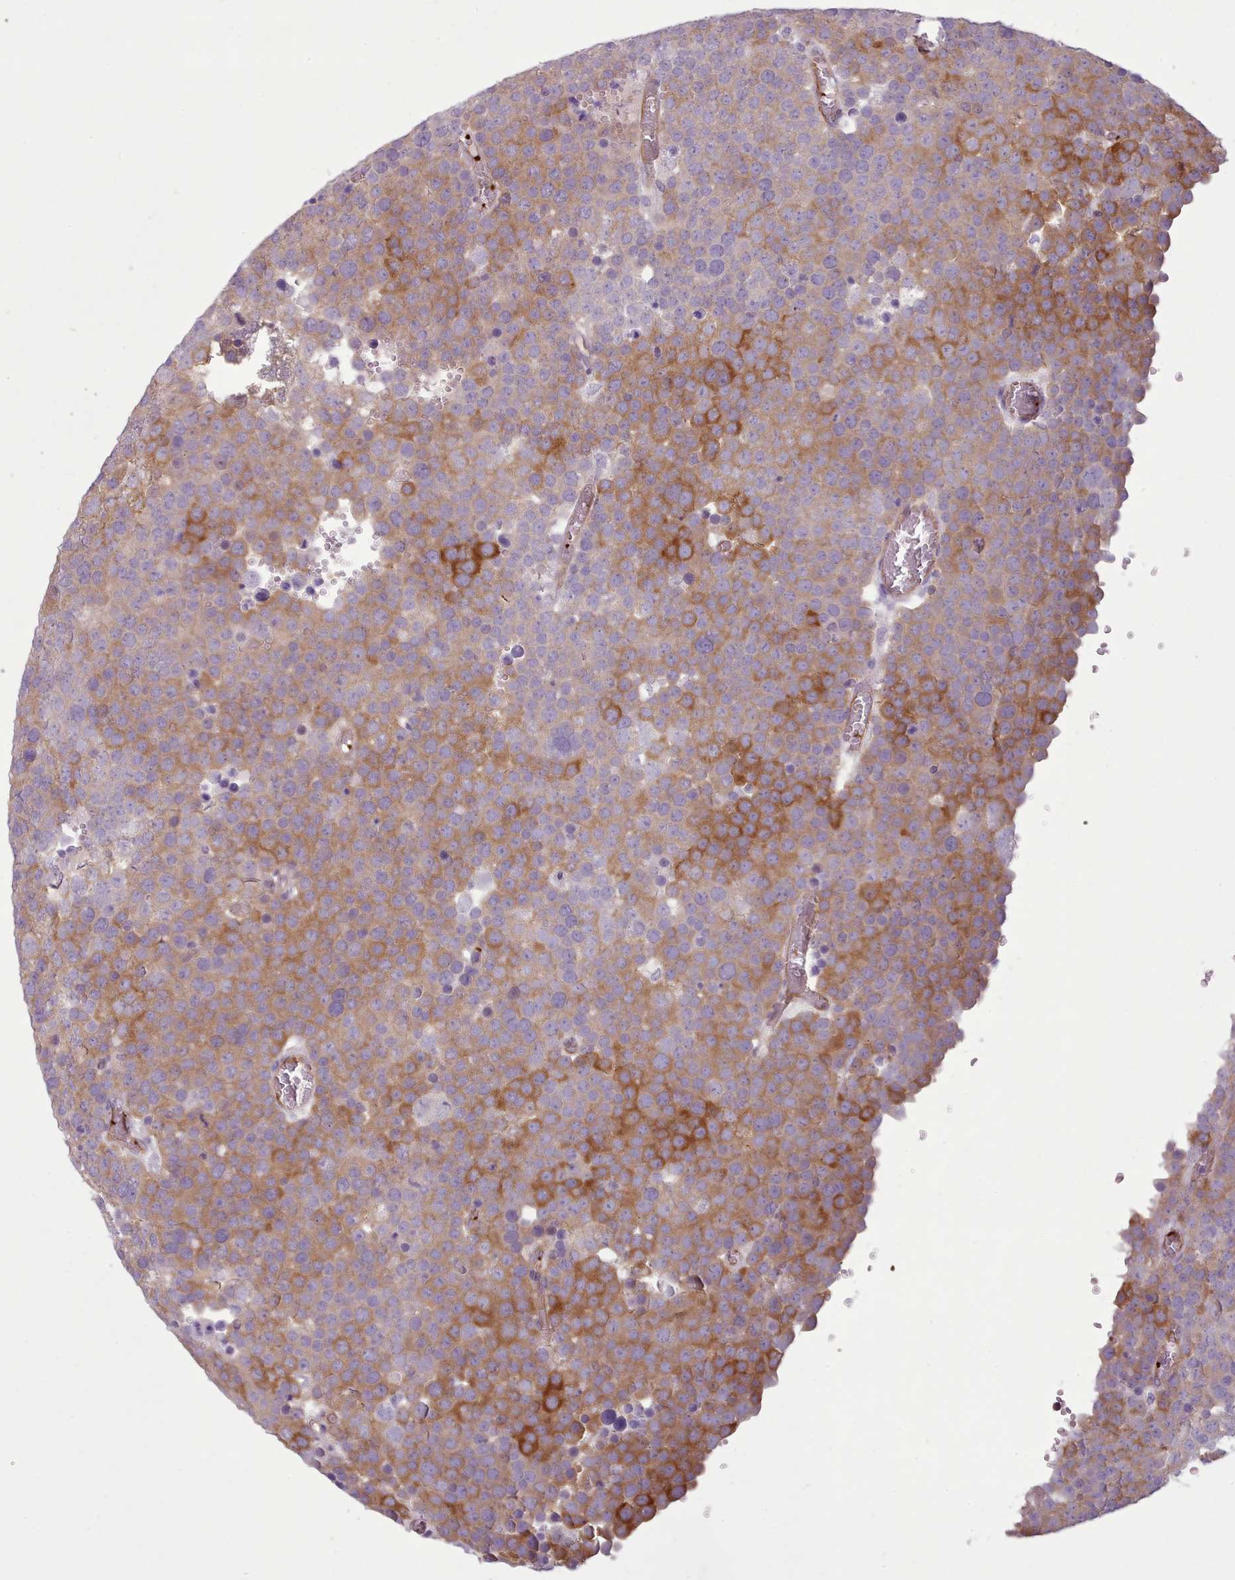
{"staining": {"intensity": "moderate", "quantity": "25%-75%", "location": "cytoplasmic/membranous"}, "tissue": "testis cancer", "cell_type": "Tumor cells", "image_type": "cancer", "snomed": [{"axis": "morphology", "description": "Normal tissue, NOS"}, {"axis": "morphology", "description": "Seminoma, NOS"}, {"axis": "topography", "description": "Testis"}], "caption": "Immunohistochemistry of human testis cancer exhibits medium levels of moderate cytoplasmic/membranous expression in approximately 25%-75% of tumor cells.", "gene": "NDST2", "patient": {"sex": "male", "age": 71}}